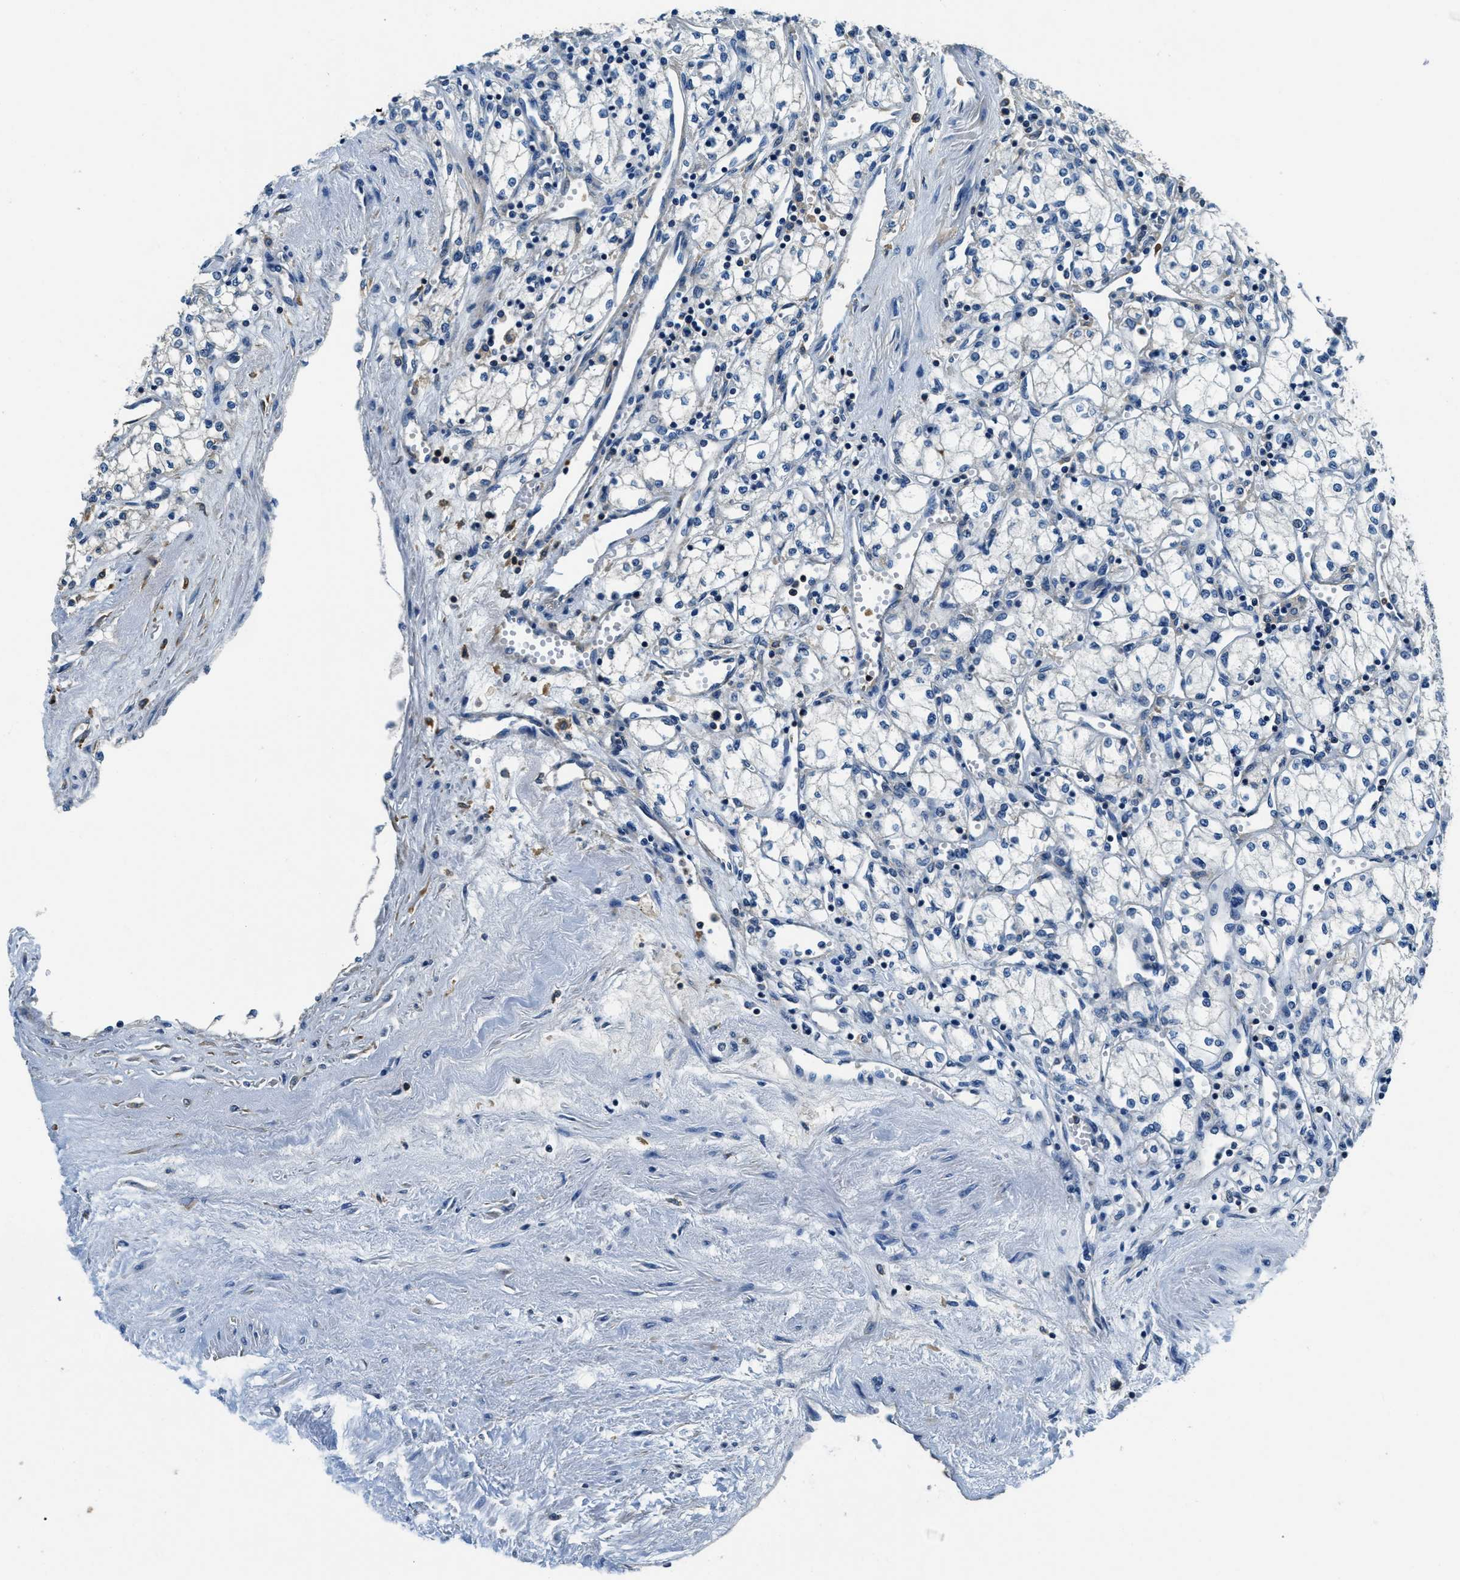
{"staining": {"intensity": "negative", "quantity": "none", "location": "none"}, "tissue": "renal cancer", "cell_type": "Tumor cells", "image_type": "cancer", "snomed": [{"axis": "morphology", "description": "Adenocarcinoma, NOS"}, {"axis": "topography", "description": "Kidney"}], "caption": "There is no significant expression in tumor cells of renal adenocarcinoma.", "gene": "TMEM186", "patient": {"sex": "male", "age": 59}}